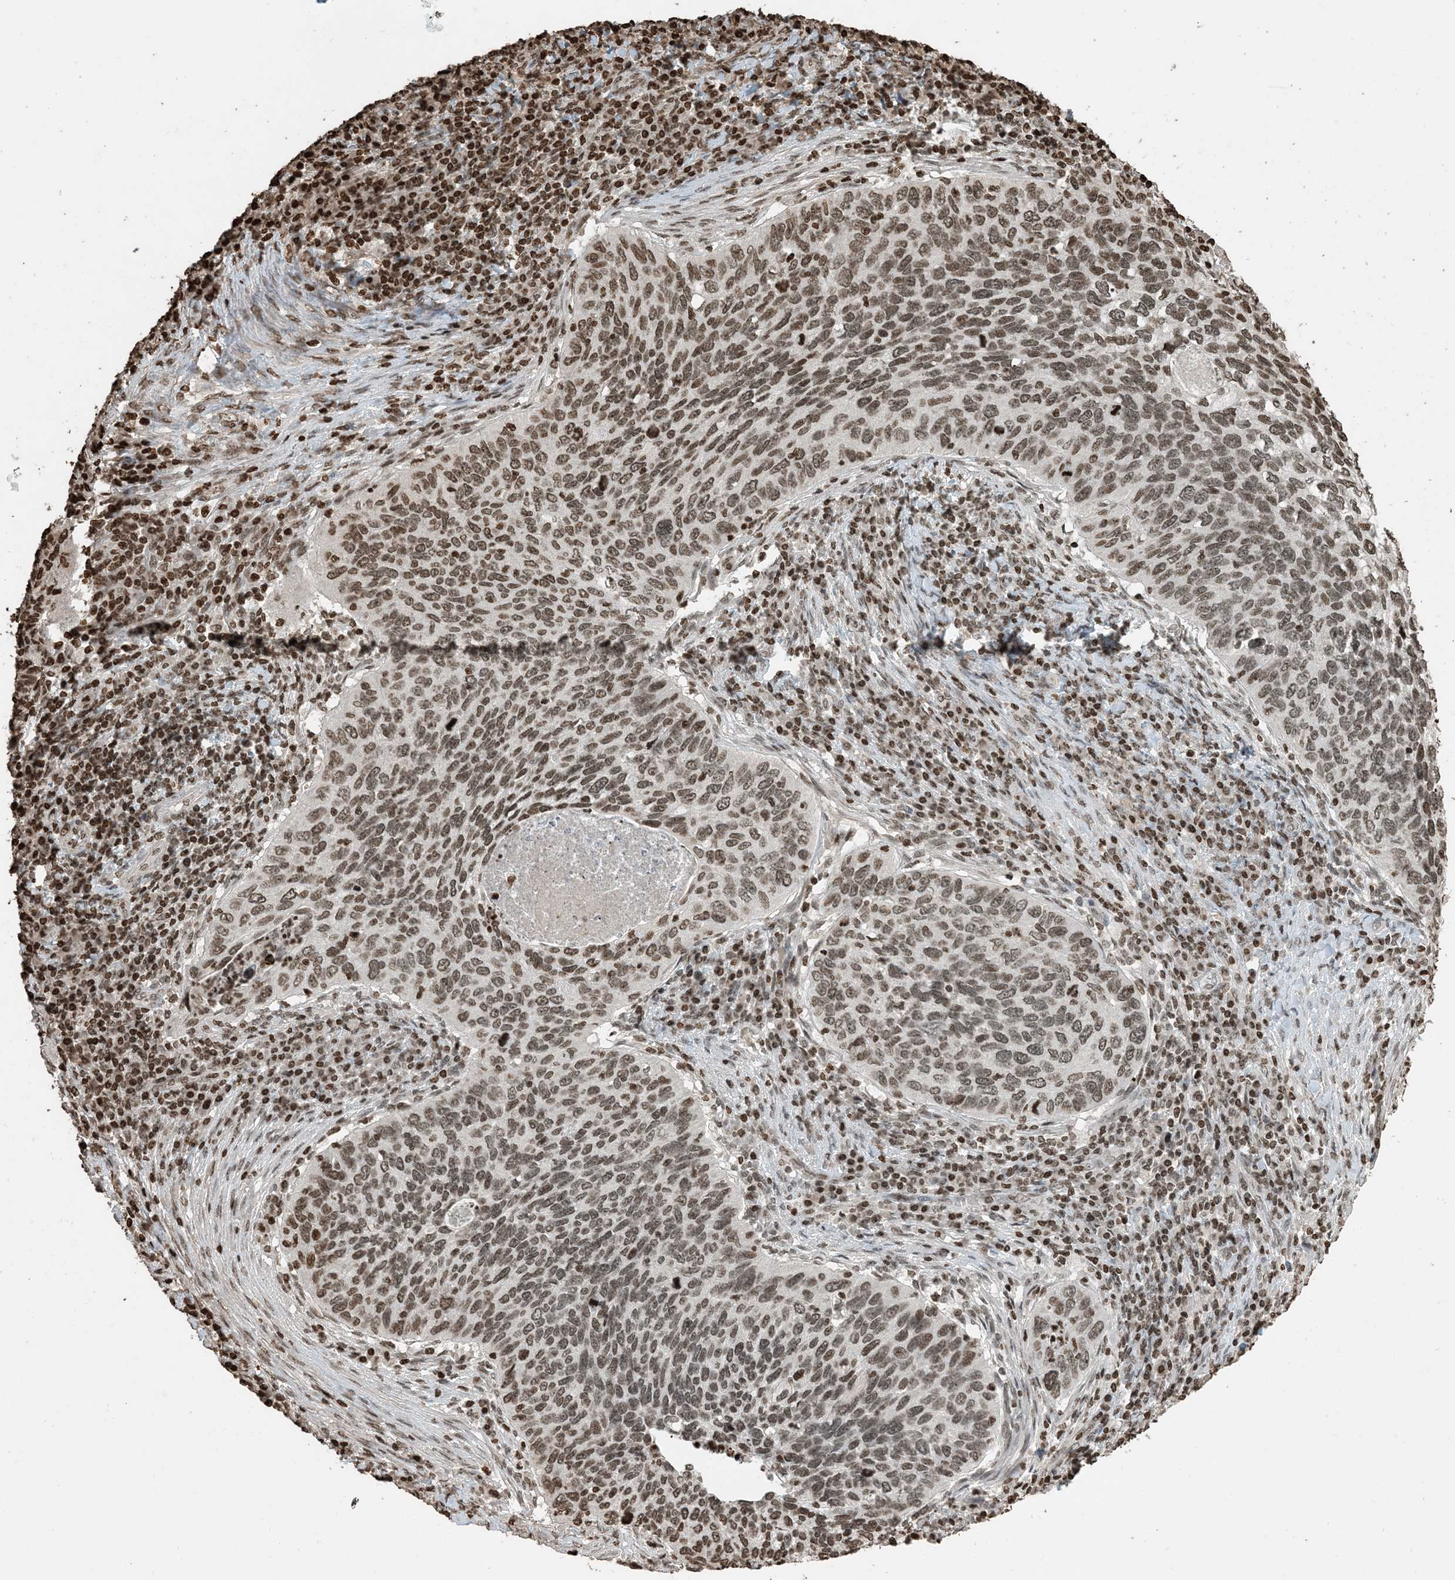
{"staining": {"intensity": "moderate", "quantity": ">75%", "location": "nuclear"}, "tissue": "cervical cancer", "cell_type": "Tumor cells", "image_type": "cancer", "snomed": [{"axis": "morphology", "description": "Squamous cell carcinoma, NOS"}, {"axis": "topography", "description": "Cervix"}], "caption": "Immunohistochemical staining of squamous cell carcinoma (cervical) demonstrates medium levels of moderate nuclear protein staining in about >75% of tumor cells. Using DAB (3,3'-diaminobenzidine) (brown) and hematoxylin (blue) stains, captured at high magnification using brightfield microscopy.", "gene": "H3-3B", "patient": {"sex": "female", "age": 38}}